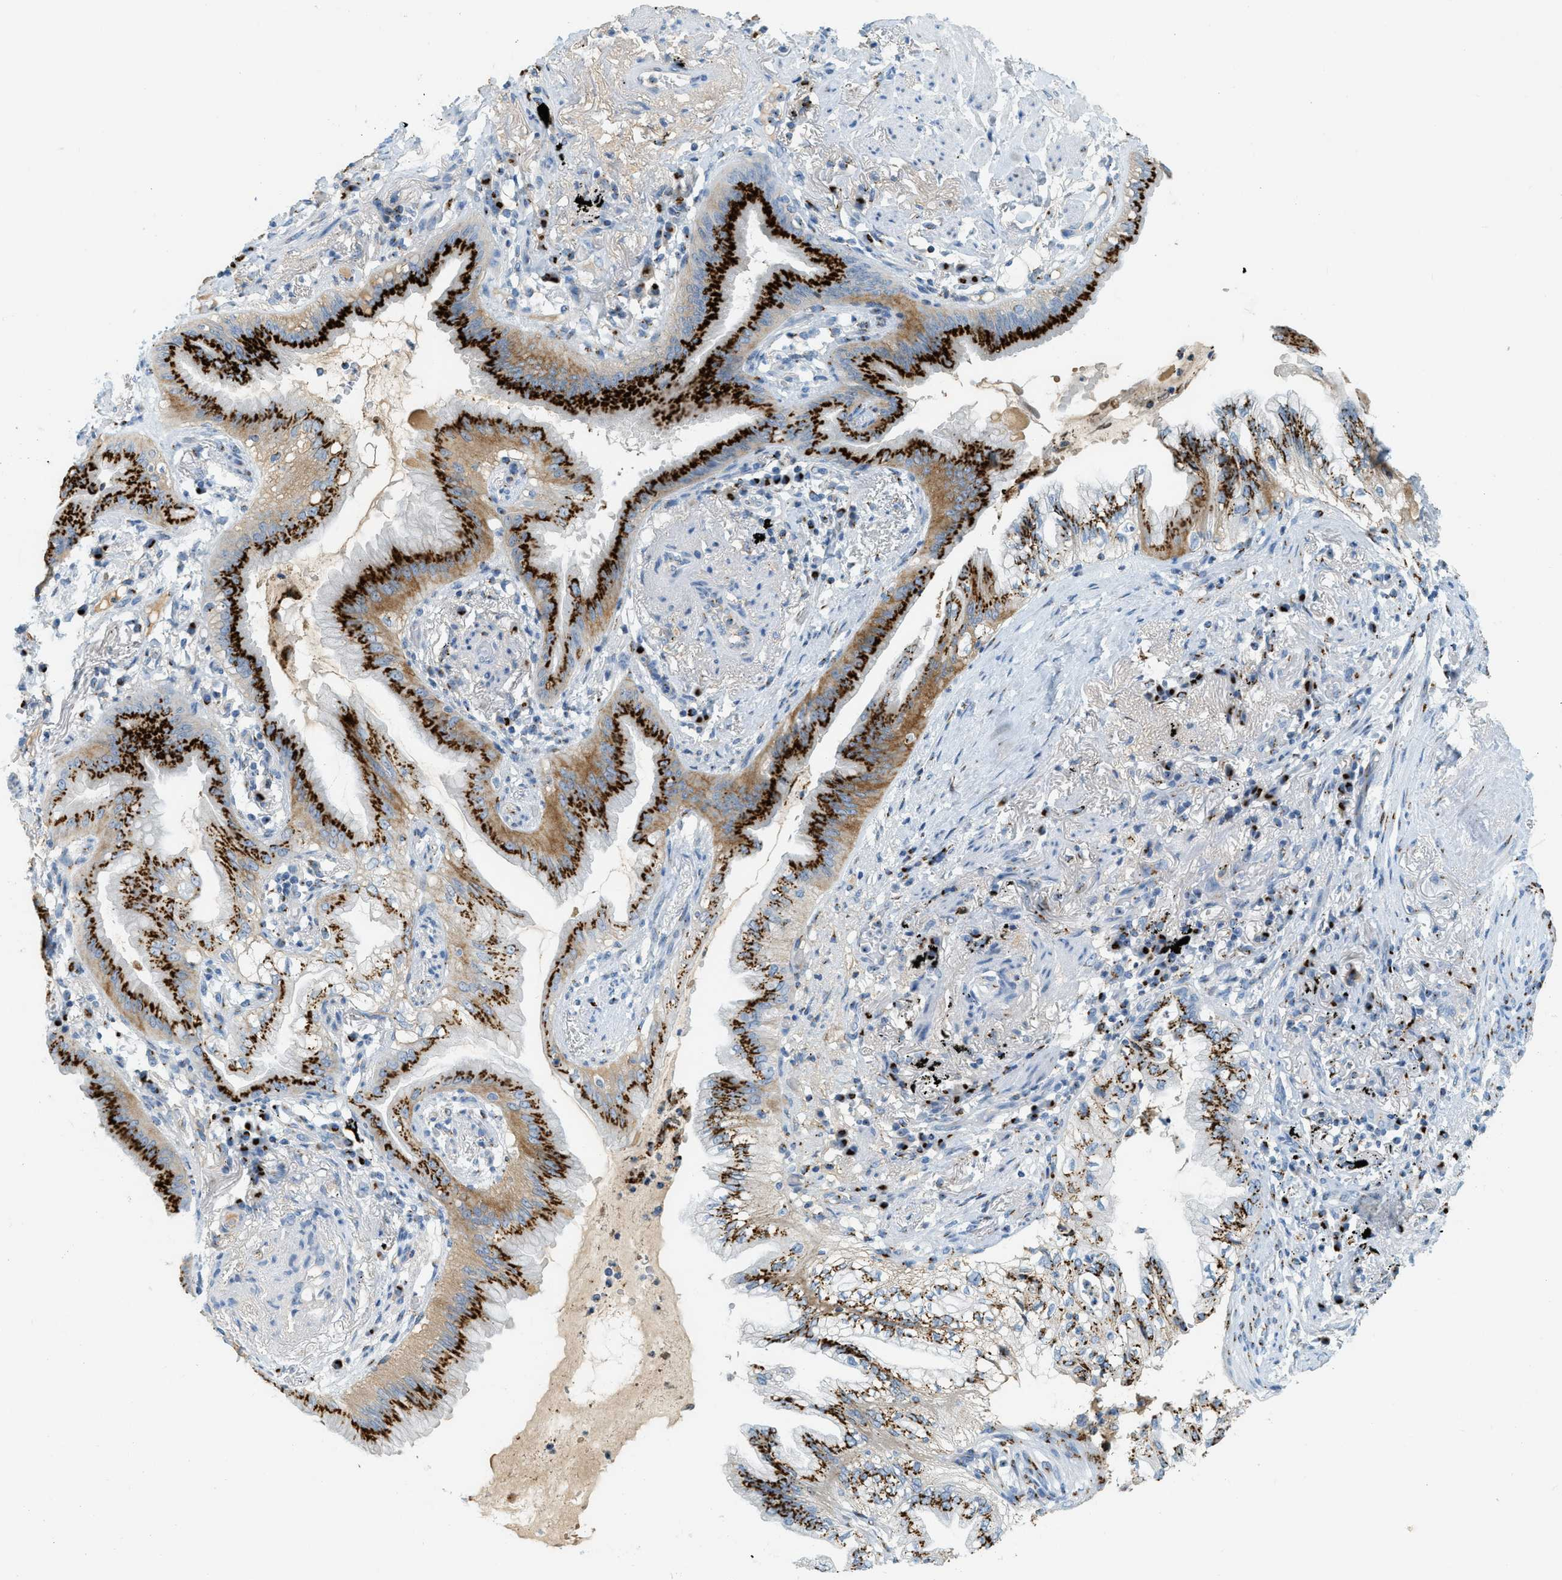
{"staining": {"intensity": "strong", "quantity": ">75%", "location": "cytoplasmic/membranous"}, "tissue": "lung cancer", "cell_type": "Tumor cells", "image_type": "cancer", "snomed": [{"axis": "morphology", "description": "Normal tissue, NOS"}, {"axis": "morphology", "description": "Adenocarcinoma, NOS"}, {"axis": "topography", "description": "Bronchus"}, {"axis": "topography", "description": "Lung"}], "caption": "Immunohistochemistry histopathology image of neoplastic tissue: lung cancer (adenocarcinoma) stained using IHC demonstrates high levels of strong protein expression localized specifically in the cytoplasmic/membranous of tumor cells, appearing as a cytoplasmic/membranous brown color.", "gene": "ENTPD4", "patient": {"sex": "female", "age": 70}}